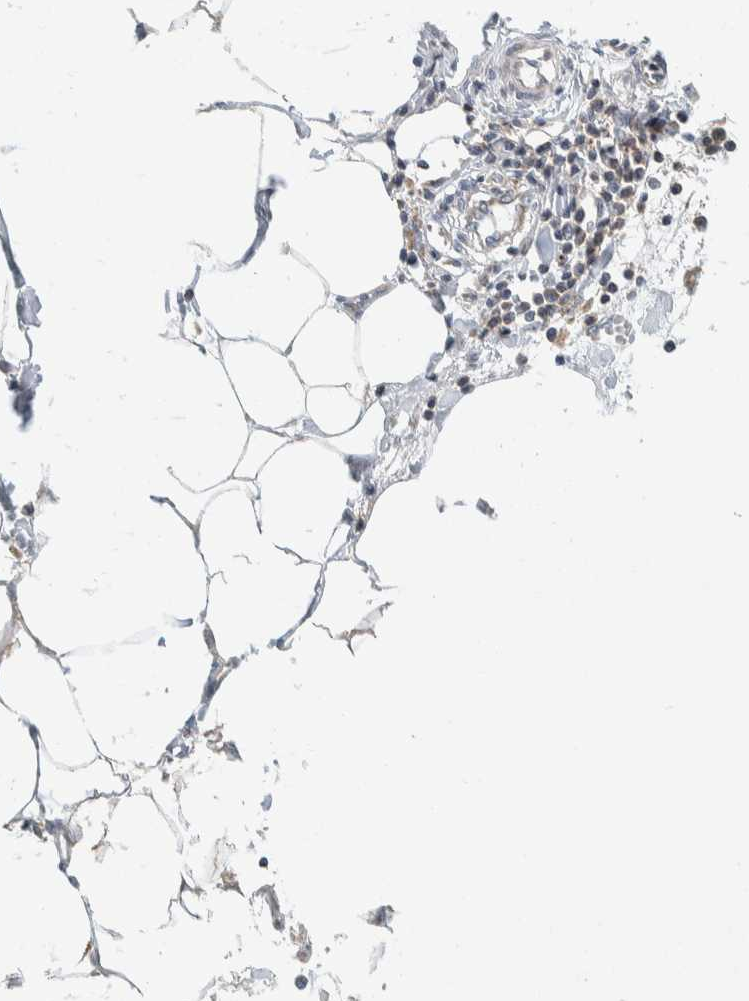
{"staining": {"intensity": "weak", "quantity": "25%-75%", "location": "cytoplasmic/membranous"}, "tissue": "adipose tissue", "cell_type": "Adipocytes", "image_type": "normal", "snomed": [{"axis": "morphology", "description": "Normal tissue, NOS"}, {"axis": "morphology", "description": "Adenocarcinoma, NOS"}, {"axis": "topography", "description": "Colon"}, {"axis": "topography", "description": "Peripheral nerve tissue"}], "caption": "Weak cytoplasmic/membranous positivity is present in approximately 25%-75% of adipocytes in unremarkable adipose tissue.", "gene": "CCDC57", "patient": {"sex": "male", "age": 14}}